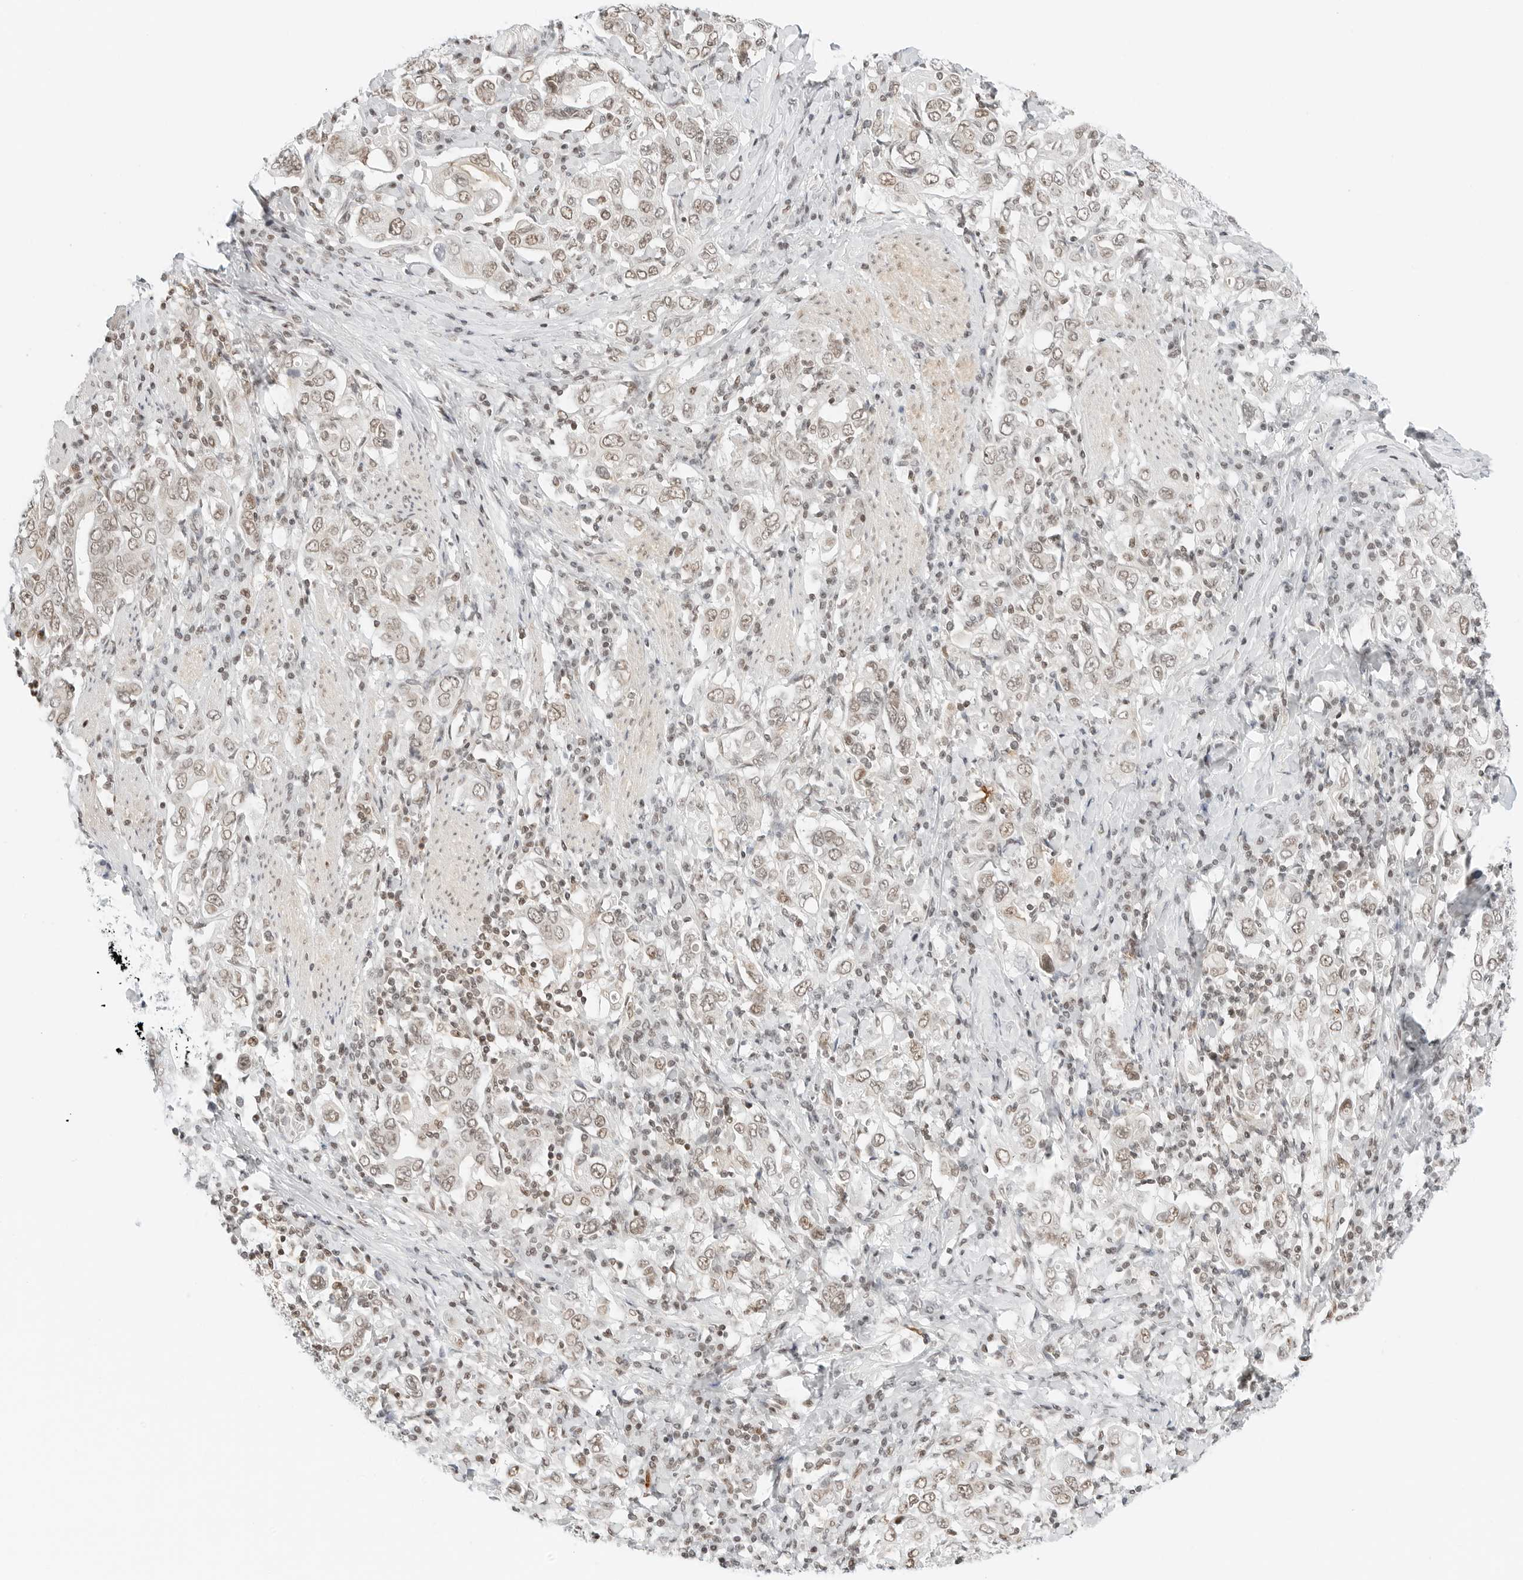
{"staining": {"intensity": "weak", "quantity": "25%-75%", "location": "nuclear"}, "tissue": "stomach cancer", "cell_type": "Tumor cells", "image_type": "cancer", "snomed": [{"axis": "morphology", "description": "Adenocarcinoma, NOS"}, {"axis": "topography", "description": "Stomach, upper"}], "caption": "DAB (3,3'-diaminobenzidine) immunohistochemical staining of human stomach cancer (adenocarcinoma) exhibits weak nuclear protein positivity in approximately 25%-75% of tumor cells.", "gene": "CRTC2", "patient": {"sex": "male", "age": 62}}